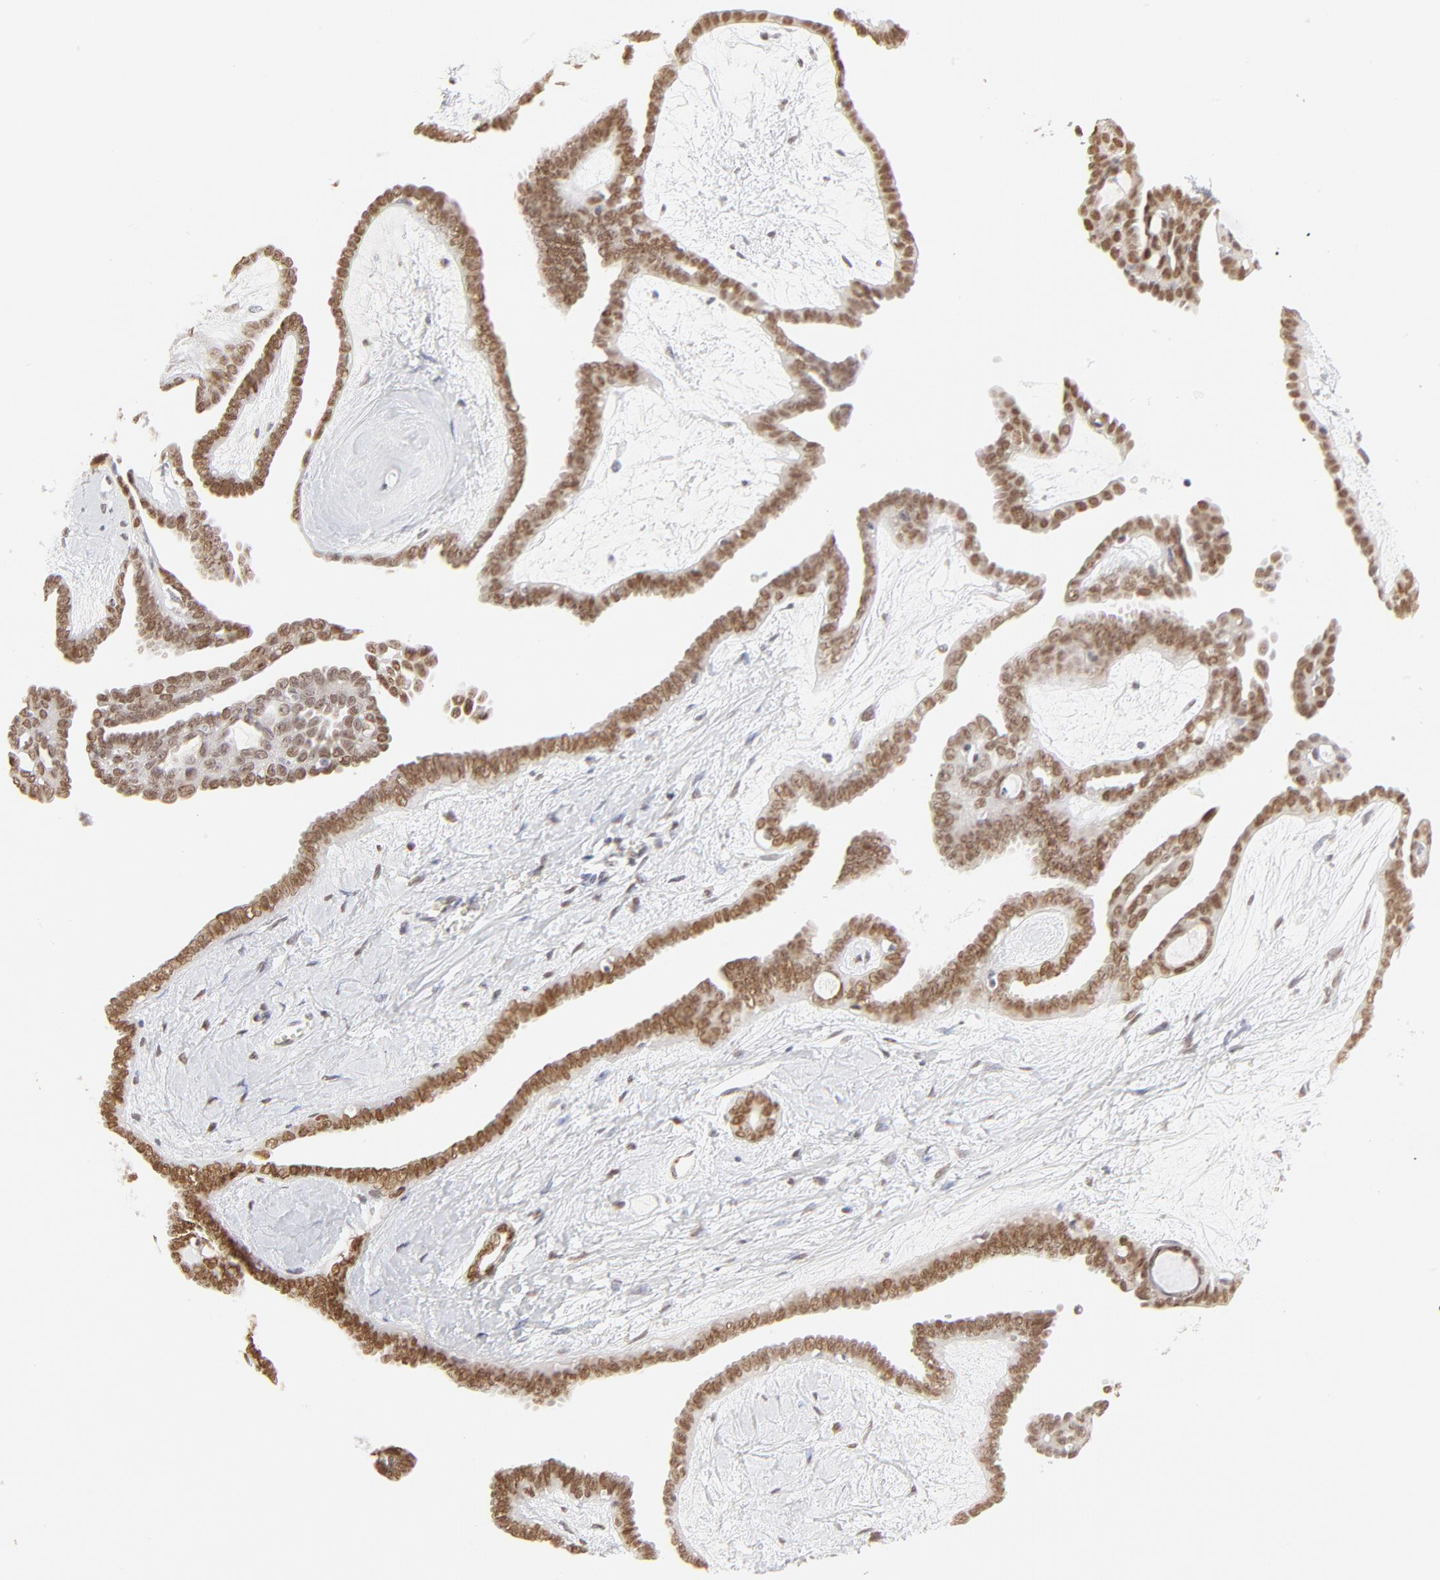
{"staining": {"intensity": "strong", "quantity": ">75%", "location": "nuclear"}, "tissue": "ovarian cancer", "cell_type": "Tumor cells", "image_type": "cancer", "snomed": [{"axis": "morphology", "description": "Cystadenocarcinoma, serous, NOS"}, {"axis": "topography", "description": "Ovary"}], "caption": "Ovarian cancer was stained to show a protein in brown. There is high levels of strong nuclear expression in about >75% of tumor cells.", "gene": "PBX1", "patient": {"sex": "female", "age": 71}}